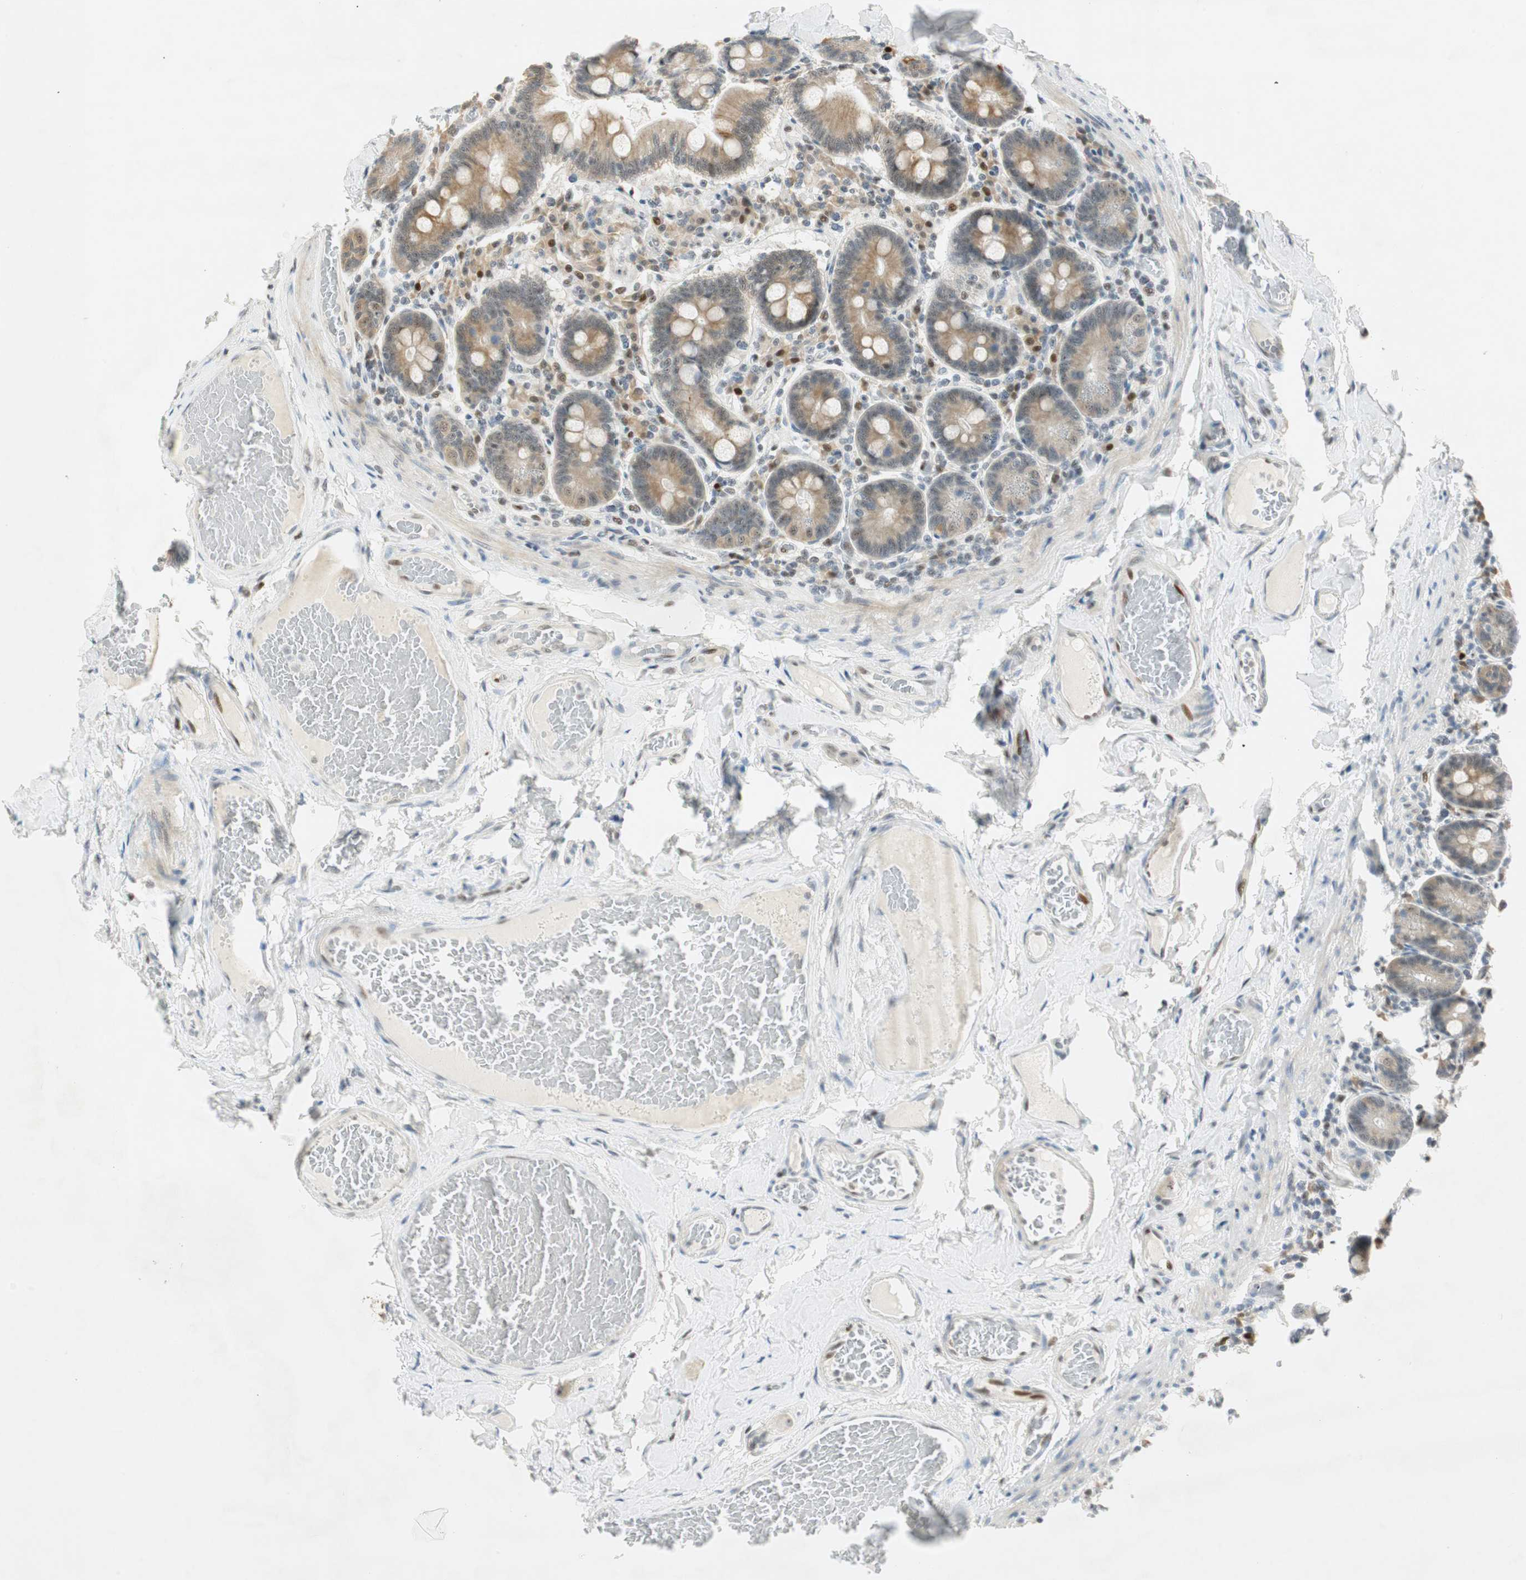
{"staining": {"intensity": "moderate", "quantity": ">75%", "location": "cytoplasmic/membranous"}, "tissue": "duodenum", "cell_type": "Glandular cells", "image_type": "normal", "snomed": [{"axis": "morphology", "description": "Normal tissue, NOS"}, {"axis": "topography", "description": "Duodenum"}], "caption": "Duodenum was stained to show a protein in brown. There is medium levels of moderate cytoplasmic/membranous staining in about >75% of glandular cells. The staining was performed using DAB, with brown indicating positive protein expression. Nuclei are stained blue with hematoxylin.", "gene": "MSX2", "patient": {"sex": "male", "age": 66}}